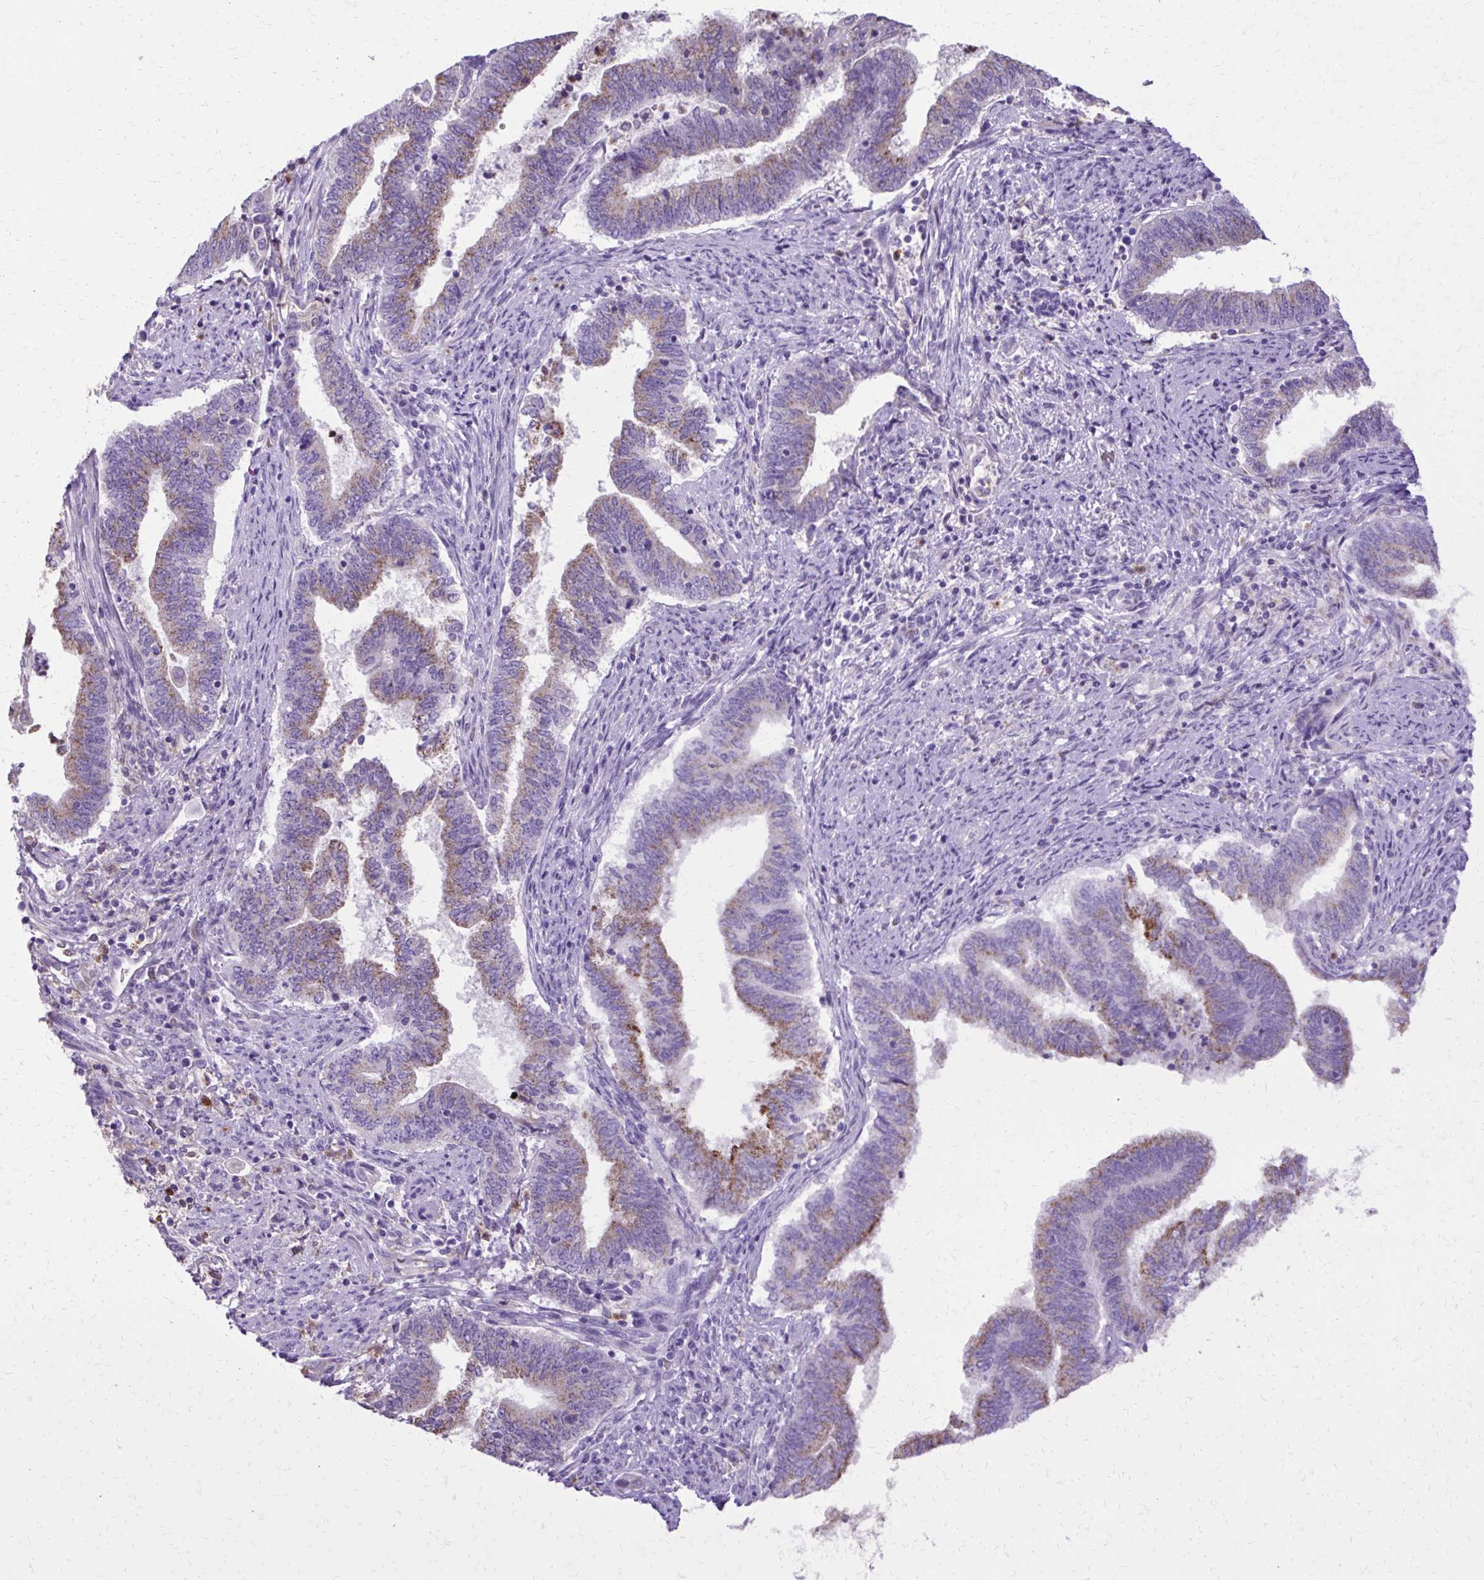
{"staining": {"intensity": "moderate", "quantity": "25%-75%", "location": "cytoplasmic/membranous"}, "tissue": "endometrial cancer", "cell_type": "Tumor cells", "image_type": "cancer", "snomed": [{"axis": "morphology", "description": "Adenocarcinoma, NOS"}, {"axis": "topography", "description": "Endometrium"}], "caption": "High-power microscopy captured an IHC micrograph of endometrial adenocarcinoma, revealing moderate cytoplasmic/membranous positivity in about 25%-75% of tumor cells. (DAB = brown stain, brightfield microscopy at high magnification).", "gene": "CAT", "patient": {"sex": "female", "age": 65}}